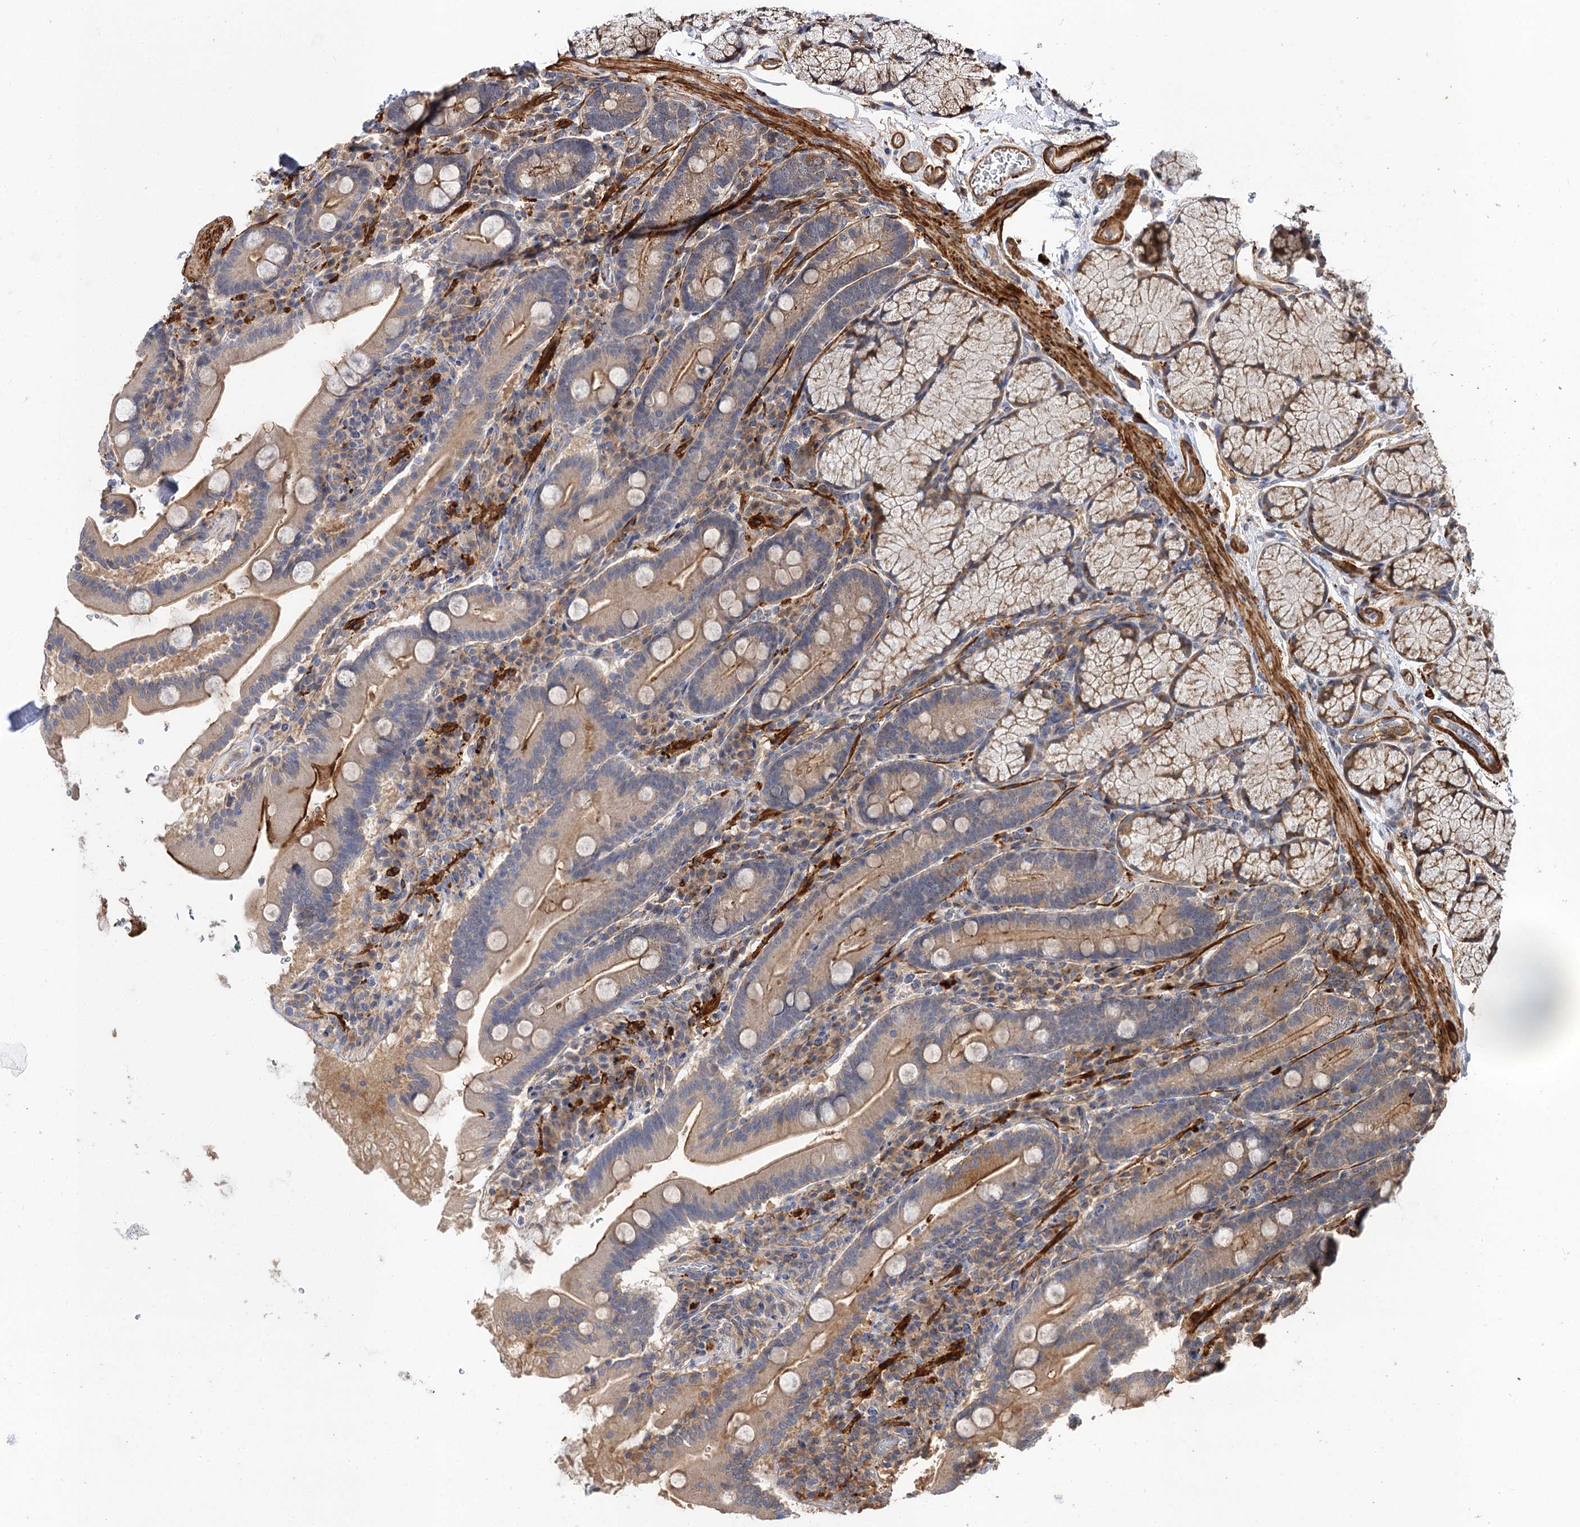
{"staining": {"intensity": "moderate", "quantity": ">75%", "location": "cytoplasmic/membranous"}, "tissue": "duodenum", "cell_type": "Glandular cells", "image_type": "normal", "snomed": [{"axis": "morphology", "description": "Normal tissue, NOS"}, {"axis": "topography", "description": "Duodenum"}], "caption": "Glandular cells exhibit medium levels of moderate cytoplasmic/membranous positivity in approximately >75% of cells in unremarkable human duodenum. (DAB (3,3'-diaminobenzidine) IHC with brightfield microscopy, high magnification).", "gene": "FBXW8", "patient": {"sex": "male", "age": 35}}